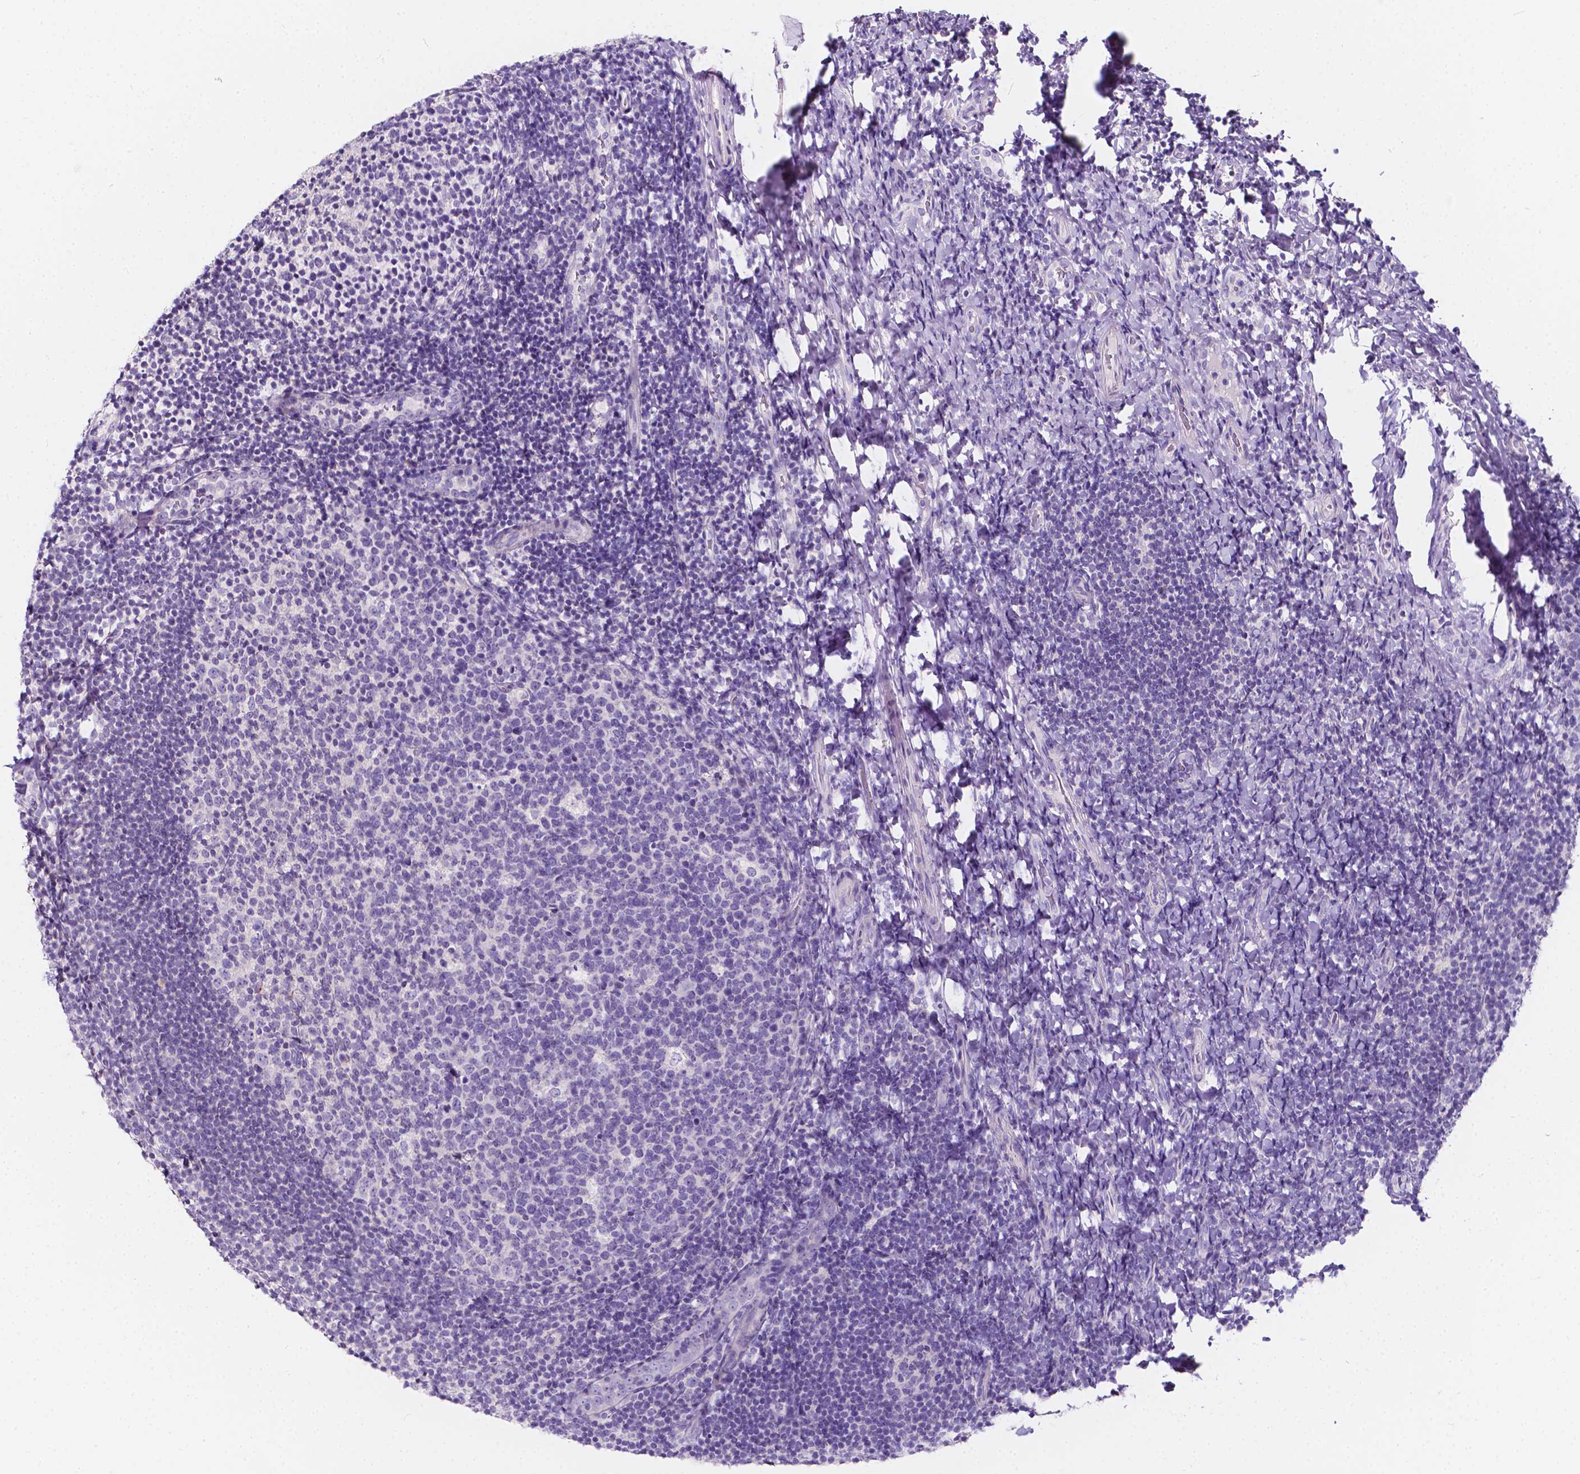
{"staining": {"intensity": "negative", "quantity": "none", "location": "none"}, "tissue": "tonsil", "cell_type": "Germinal center cells", "image_type": "normal", "snomed": [{"axis": "morphology", "description": "Normal tissue, NOS"}, {"axis": "topography", "description": "Tonsil"}], "caption": "Germinal center cells show no significant protein expression in benign tonsil. (Stains: DAB (3,3'-diaminobenzidine) immunohistochemistry (IHC) with hematoxylin counter stain, Microscopy: brightfield microscopy at high magnification).", "gene": "CLSTN2", "patient": {"sex": "female", "age": 10}}